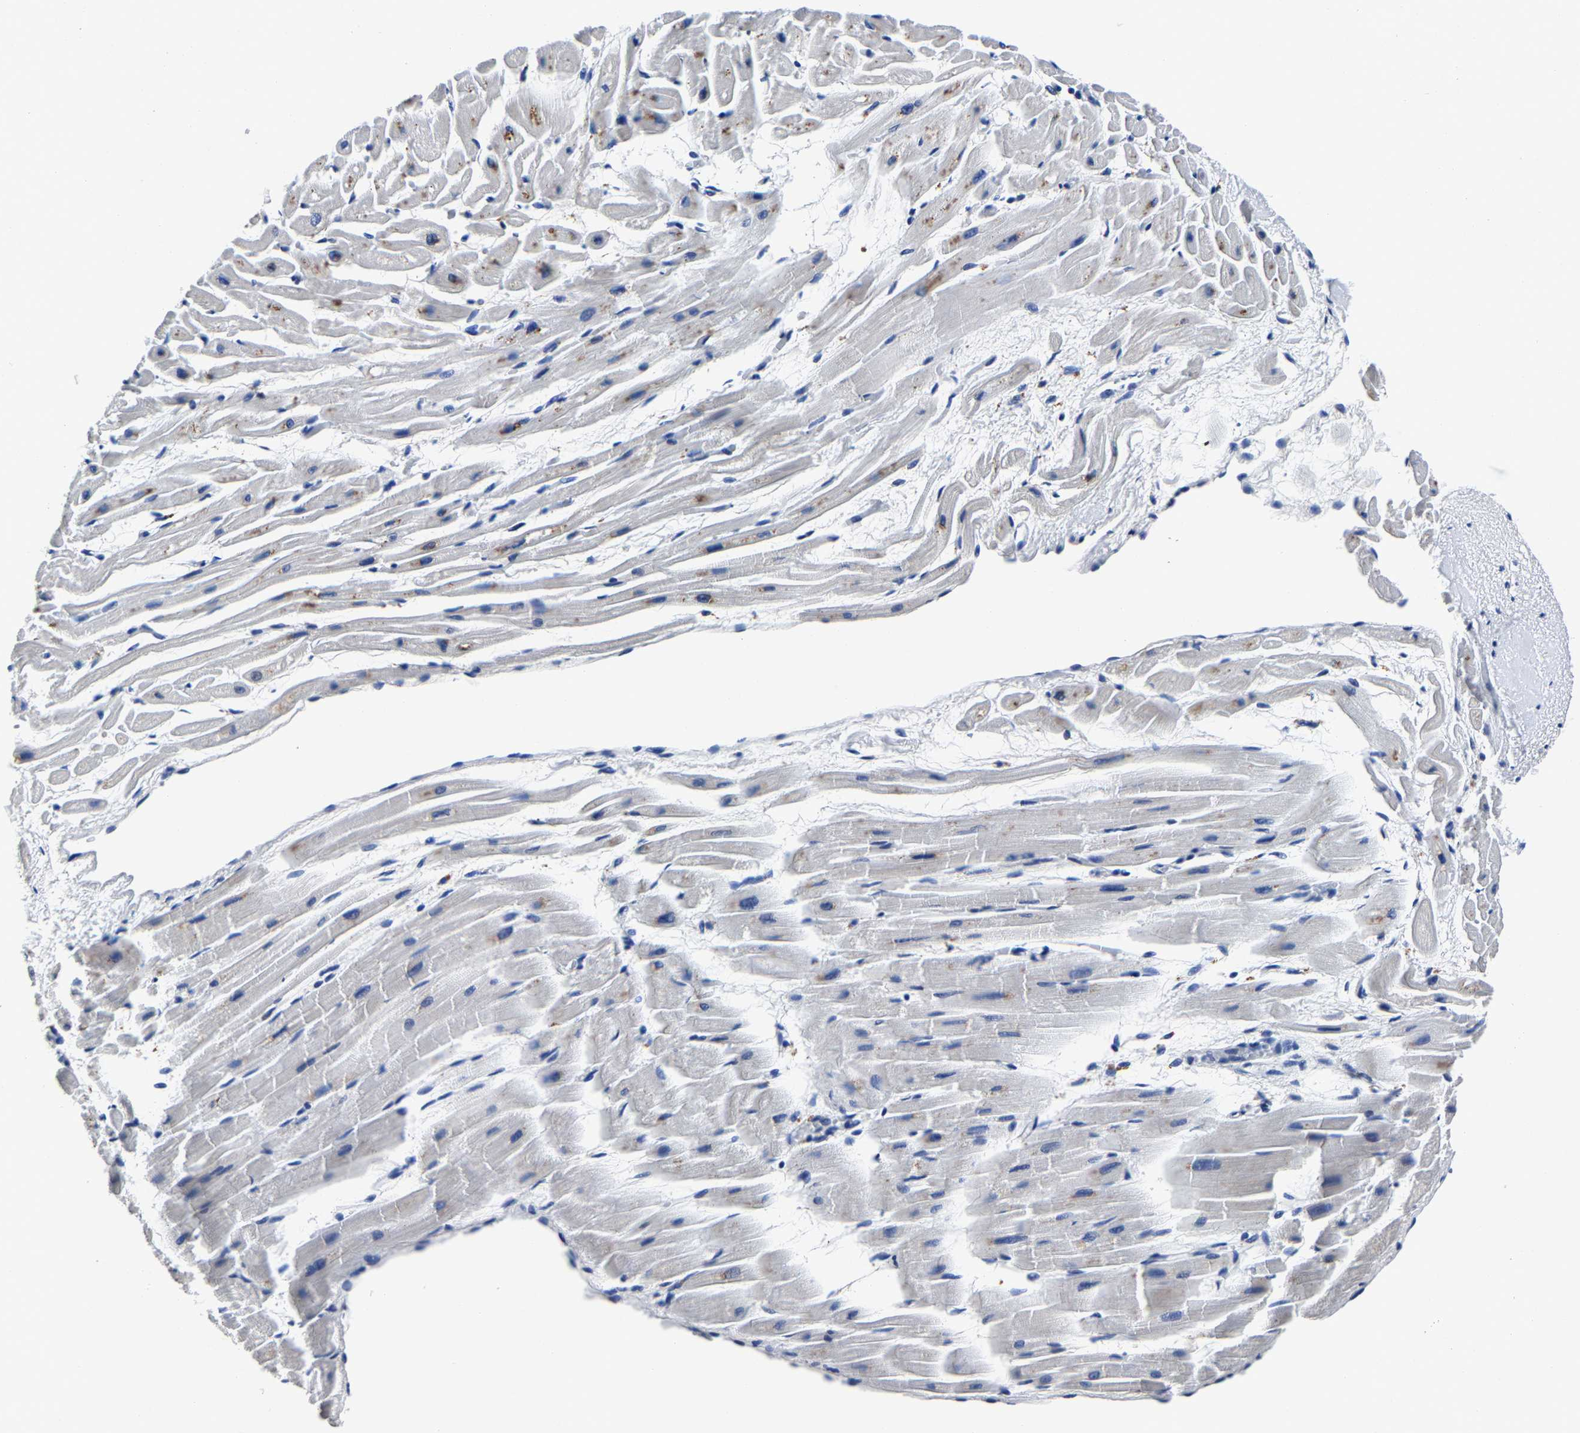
{"staining": {"intensity": "moderate", "quantity": "25%-75%", "location": "cytoplasmic/membranous"}, "tissue": "heart muscle", "cell_type": "Cardiomyocytes", "image_type": "normal", "snomed": [{"axis": "morphology", "description": "Normal tissue, NOS"}, {"axis": "topography", "description": "Heart"}], "caption": "Immunohistochemistry (IHC) (DAB) staining of benign heart muscle reveals moderate cytoplasmic/membranous protein positivity in about 25%-75% of cardiomyocytes.", "gene": "PSPH", "patient": {"sex": "male", "age": 45}}